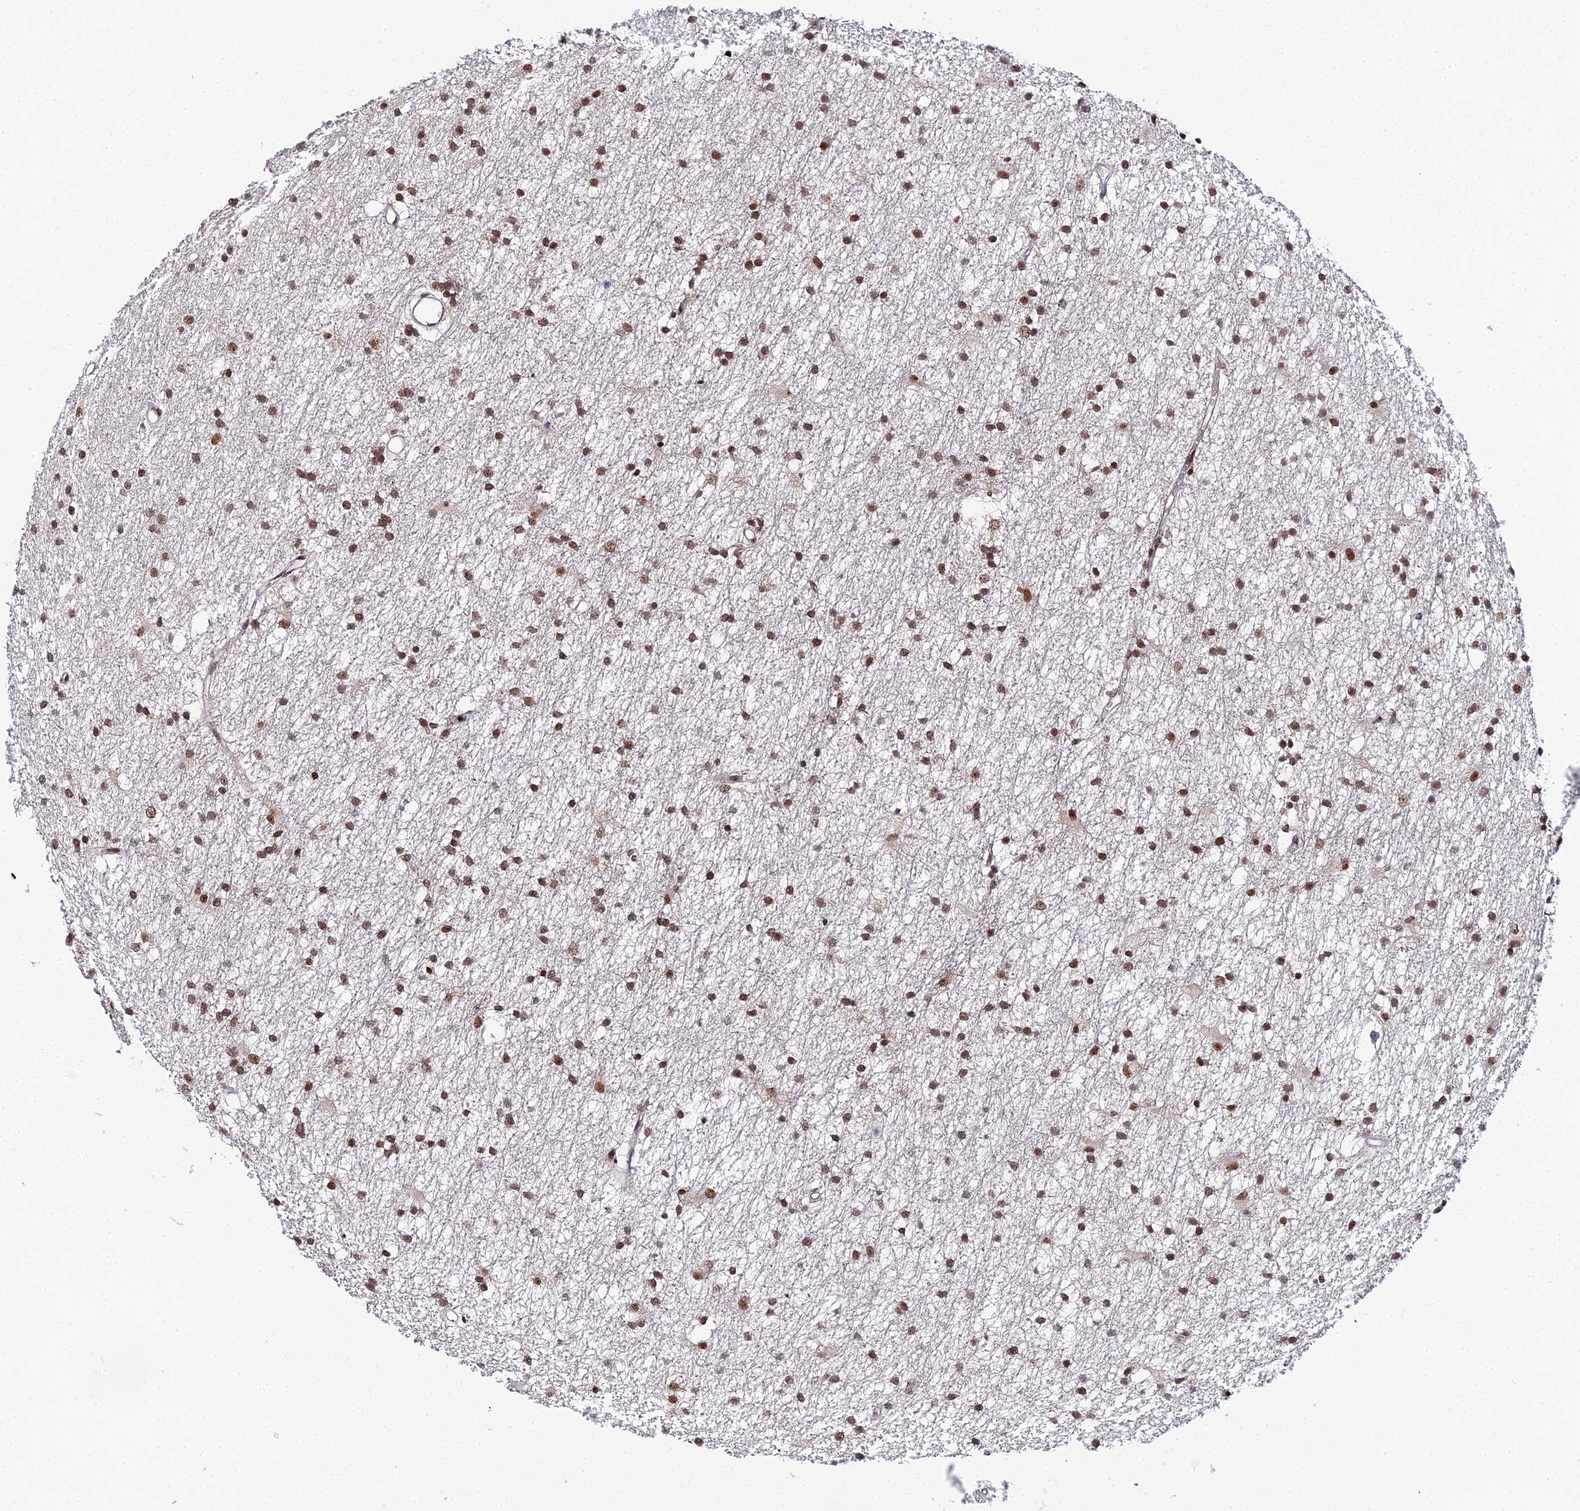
{"staining": {"intensity": "strong", "quantity": ">75%", "location": "nuclear"}, "tissue": "glioma", "cell_type": "Tumor cells", "image_type": "cancer", "snomed": [{"axis": "morphology", "description": "Glioma, malignant, High grade"}, {"axis": "topography", "description": "Brain"}], "caption": "This is a micrograph of immunohistochemistry staining of glioma, which shows strong staining in the nuclear of tumor cells.", "gene": "EXOSC3", "patient": {"sex": "male", "age": 77}}